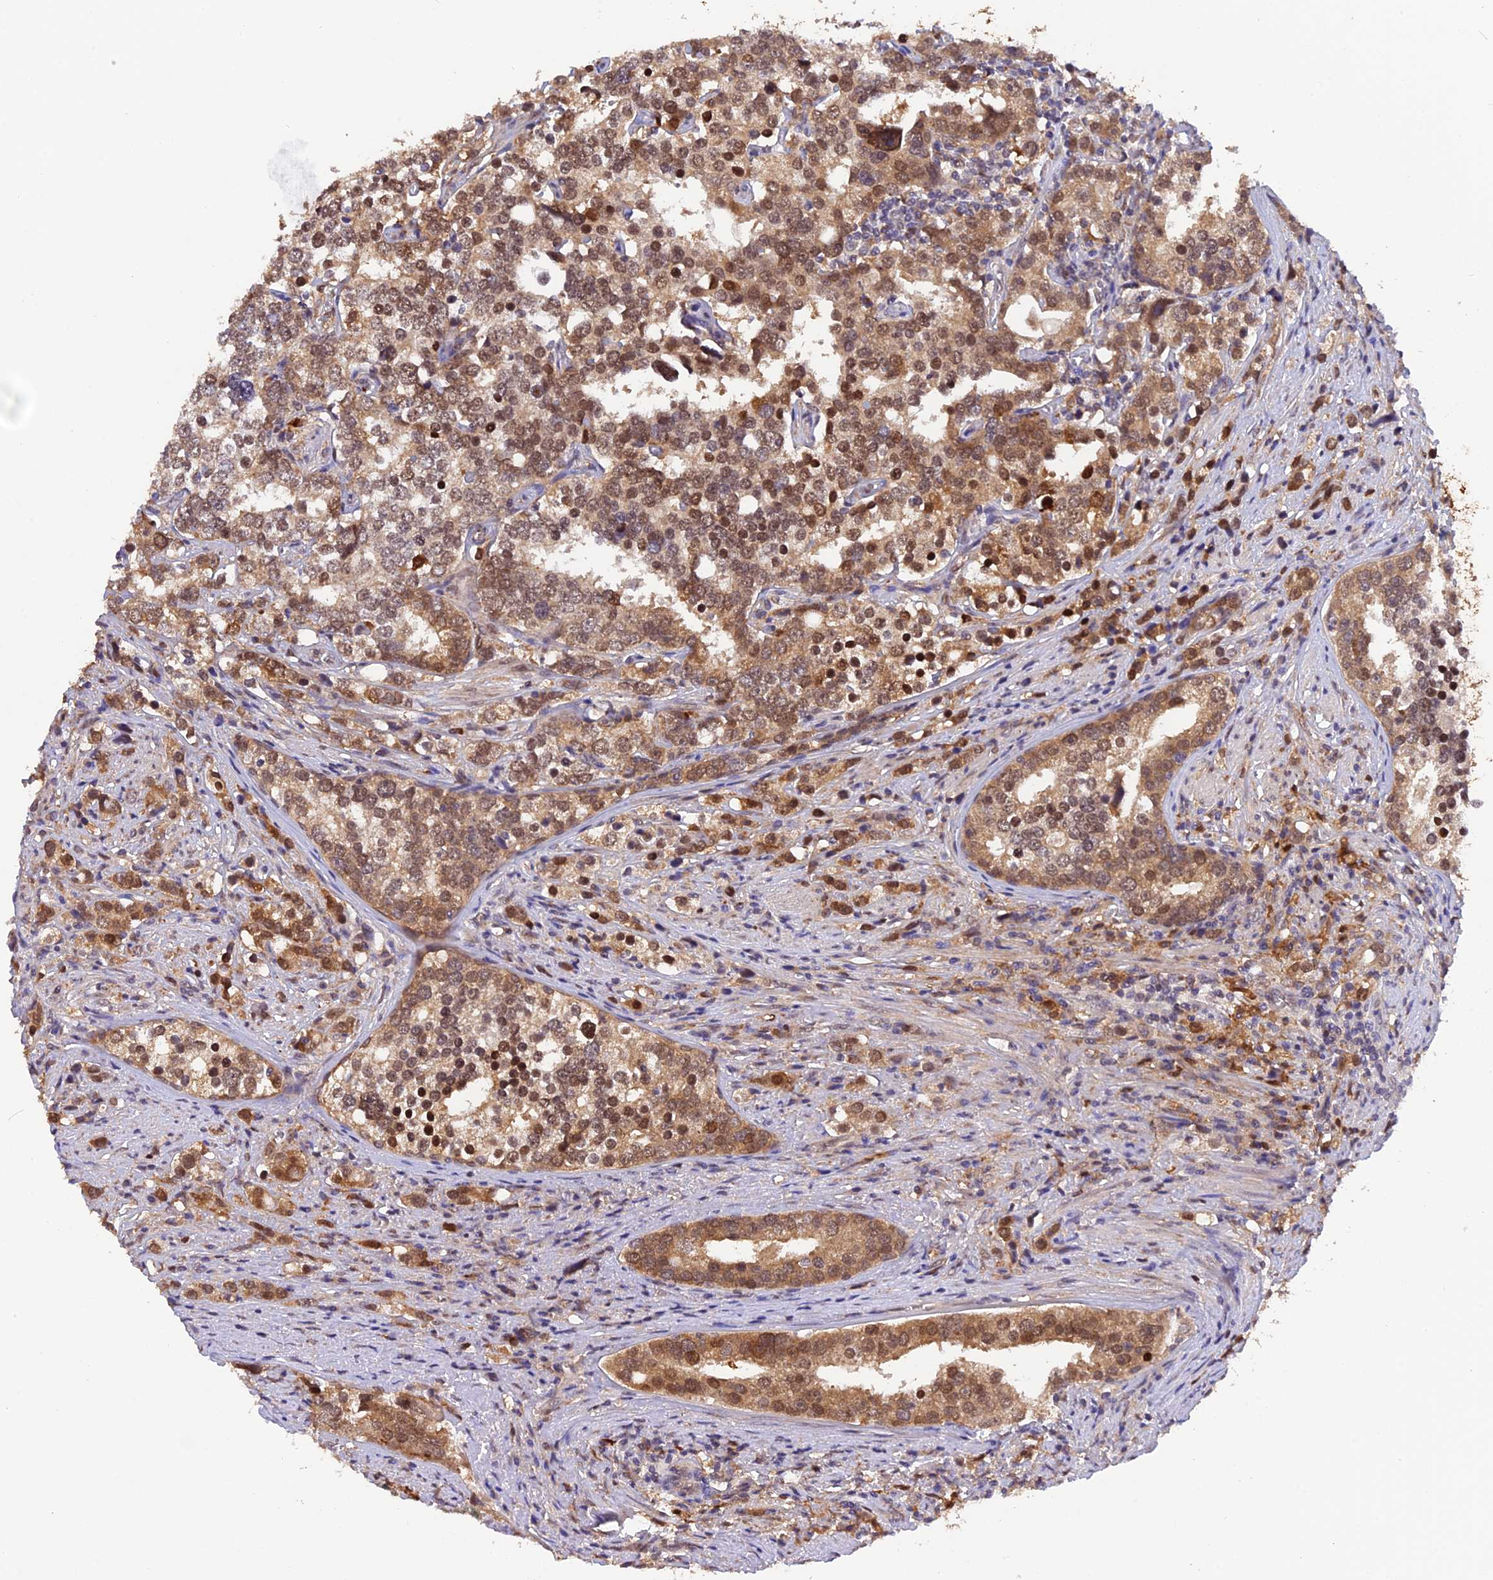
{"staining": {"intensity": "moderate", "quantity": ">75%", "location": "cytoplasmic/membranous,nuclear"}, "tissue": "prostate cancer", "cell_type": "Tumor cells", "image_type": "cancer", "snomed": [{"axis": "morphology", "description": "Adenocarcinoma, High grade"}, {"axis": "topography", "description": "Prostate"}], "caption": "Tumor cells demonstrate moderate cytoplasmic/membranous and nuclear staining in approximately >75% of cells in prostate cancer (high-grade adenocarcinoma).", "gene": "MNS1", "patient": {"sex": "male", "age": 71}}